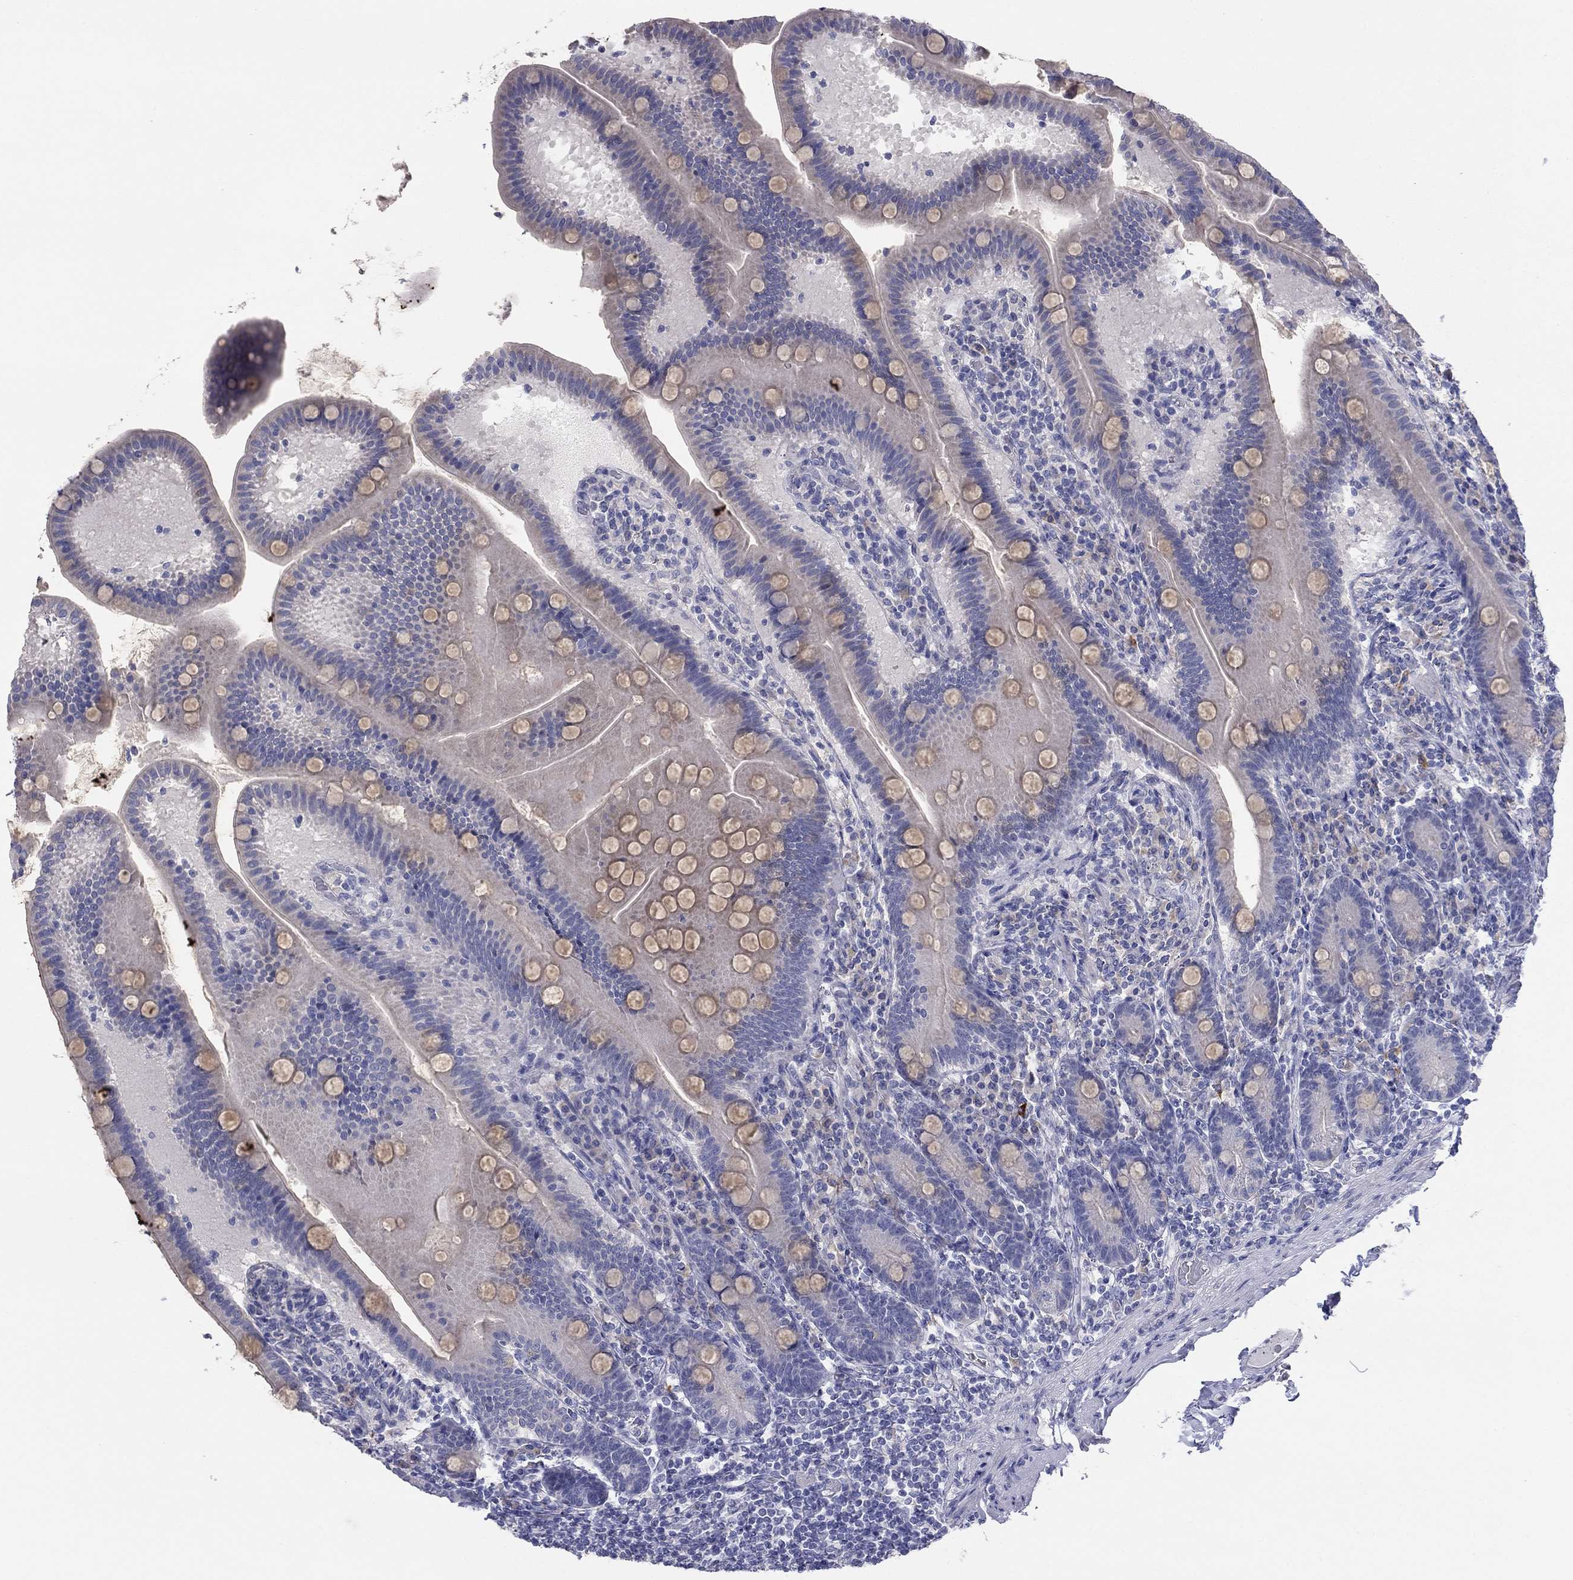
{"staining": {"intensity": "weak", "quantity": "25%-75%", "location": "cytoplasmic/membranous"}, "tissue": "small intestine", "cell_type": "Glandular cells", "image_type": "normal", "snomed": [{"axis": "morphology", "description": "Normal tissue, NOS"}, {"axis": "topography", "description": "Small intestine"}], "caption": "Immunohistochemical staining of unremarkable human small intestine shows weak cytoplasmic/membranous protein positivity in approximately 25%-75% of glandular cells. Immunohistochemistry (ihc) stains the protein of interest in brown and the nuclei are stained blue.", "gene": "GRK7", "patient": {"sex": "male", "age": 66}}